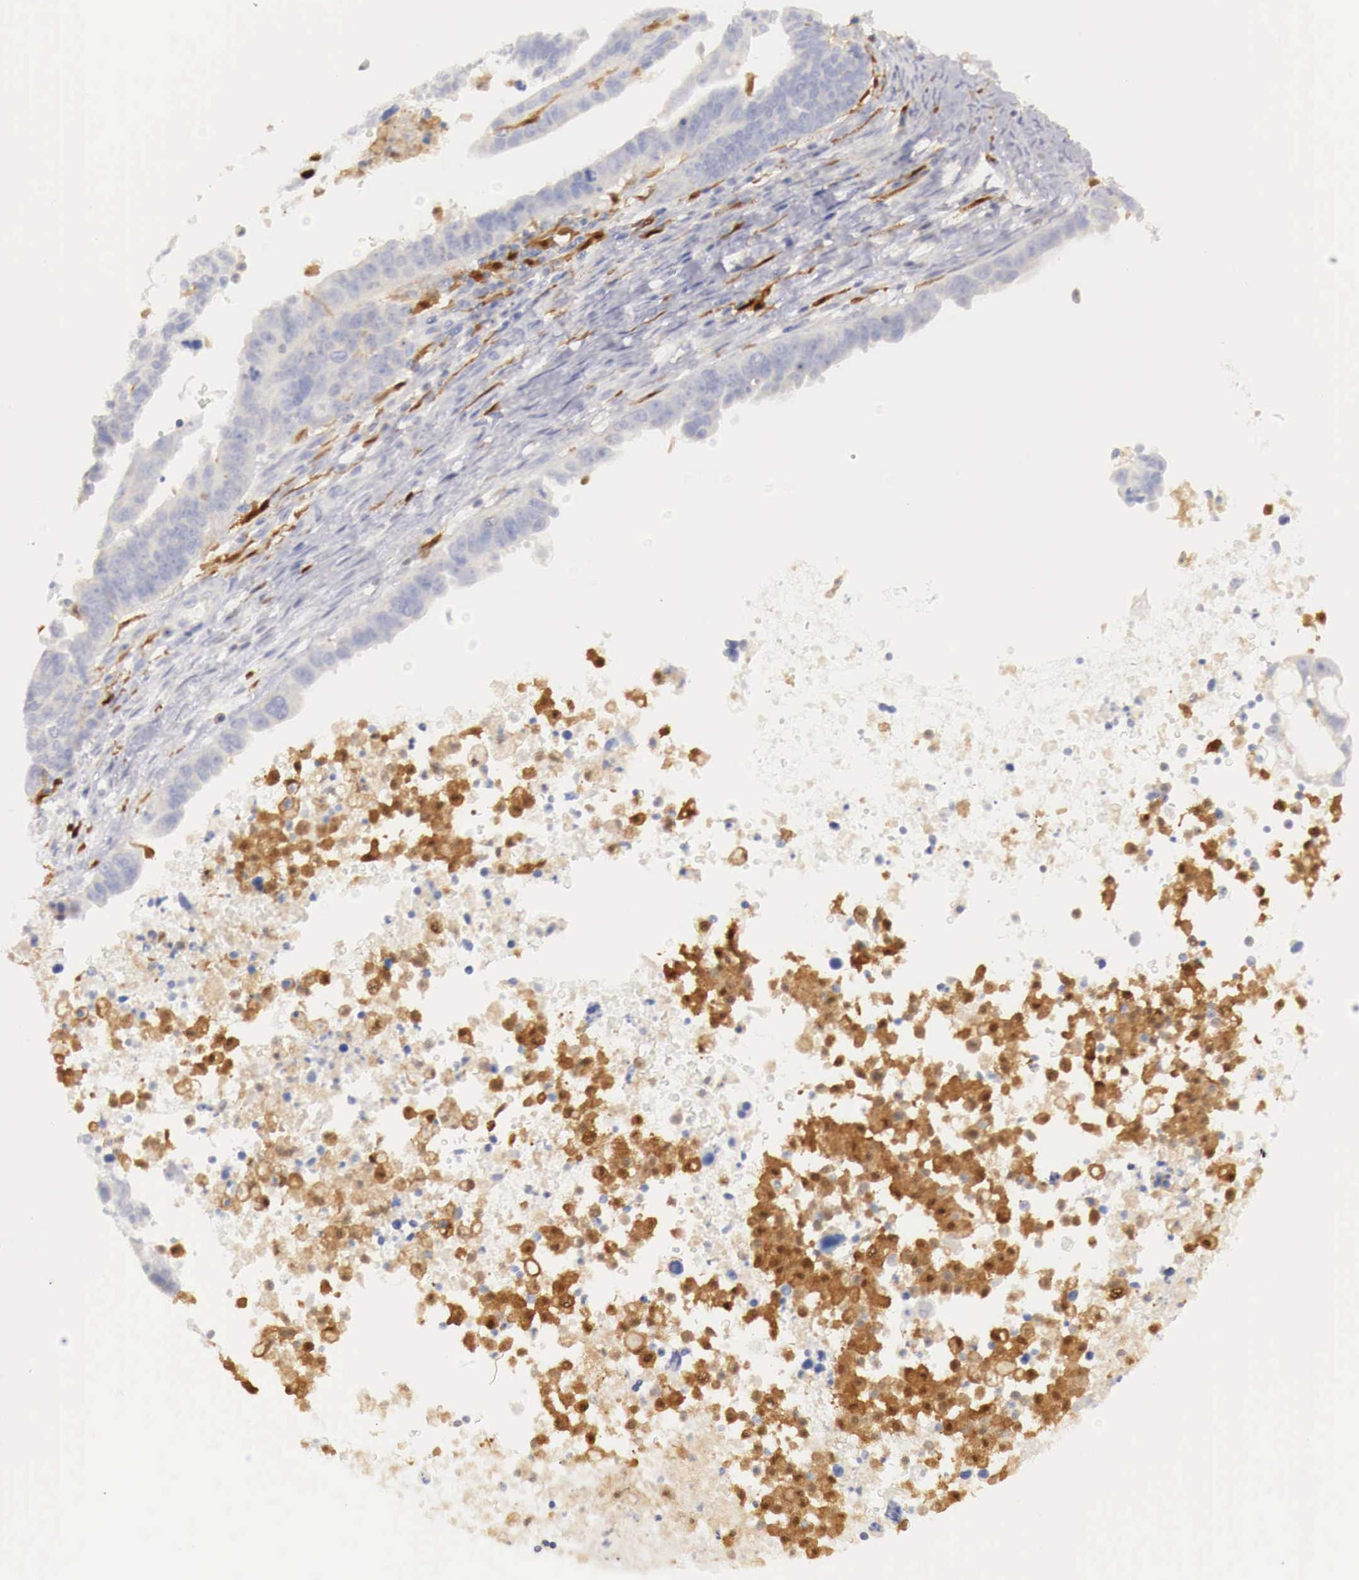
{"staining": {"intensity": "negative", "quantity": "none", "location": "none"}, "tissue": "ovarian cancer", "cell_type": "Tumor cells", "image_type": "cancer", "snomed": [{"axis": "morphology", "description": "Carcinoma, endometroid"}, {"axis": "morphology", "description": "Cystadenocarcinoma, serous, NOS"}, {"axis": "topography", "description": "Ovary"}], "caption": "Immunohistochemistry photomicrograph of neoplastic tissue: ovarian cancer (endometroid carcinoma) stained with DAB (3,3'-diaminobenzidine) reveals no significant protein positivity in tumor cells.", "gene": "RENBP", "patient": {"sex": "female", "age": 45}}